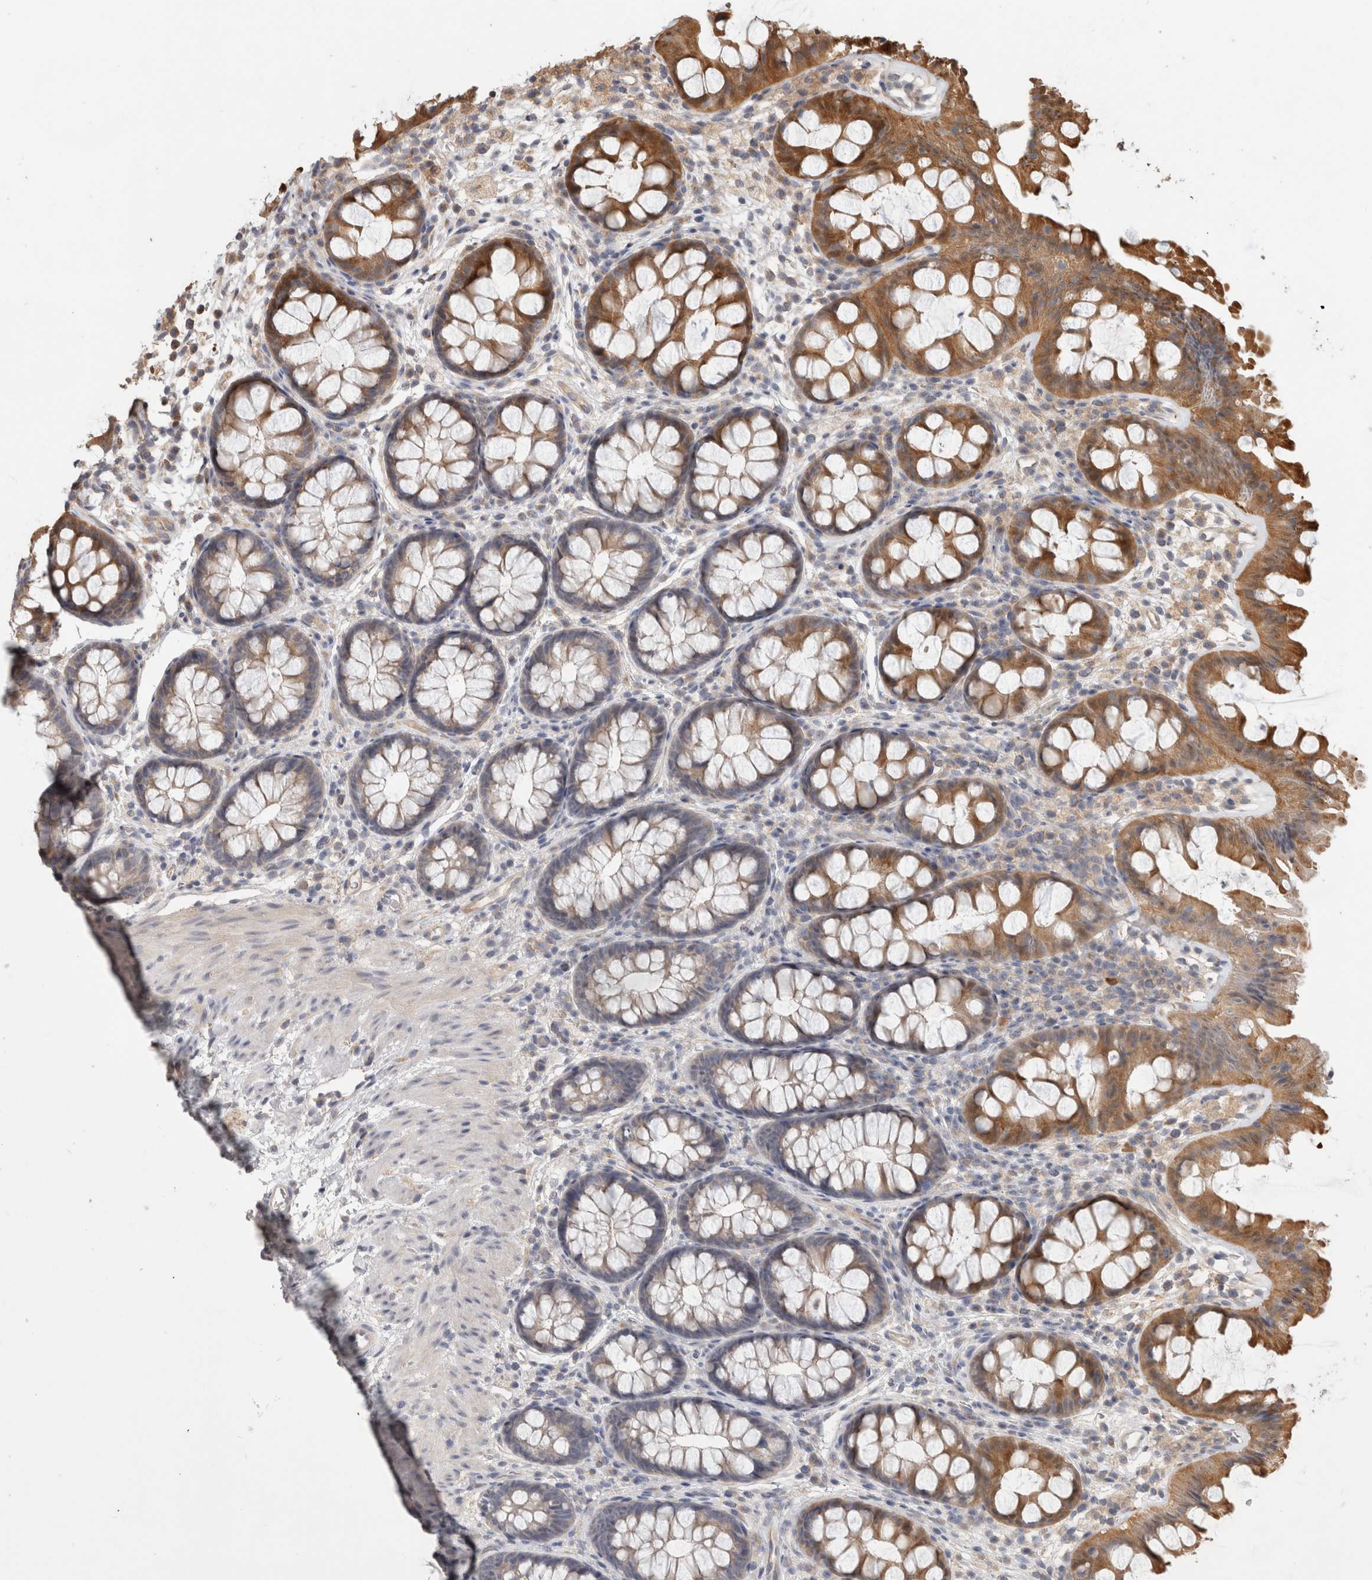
{"staining": {"intensity": "weak", "quantity": ">75%", "location": "cytoplasmic/membranous"}, "tissue": "colon", "cell_type": "Endothelial cells", "image_type": "normal", "snomed": [{"axis": "morphology", "description": "Normal tissue, NOS"}, {"axis": "topography", "description": "Colon"}], "caption": "High-magnification brightfield microscopy of normal colon stained with DAB (3,3'-diaminobenzidine) (brown) and counterstained with hematoxylin (blue). endothelial cells exhibit weak cytoplasmic/membranous positivity is appreciated in about>75% of cells.", "gene": "PGM1", "patient": {"sex": "female", "age": 62}}